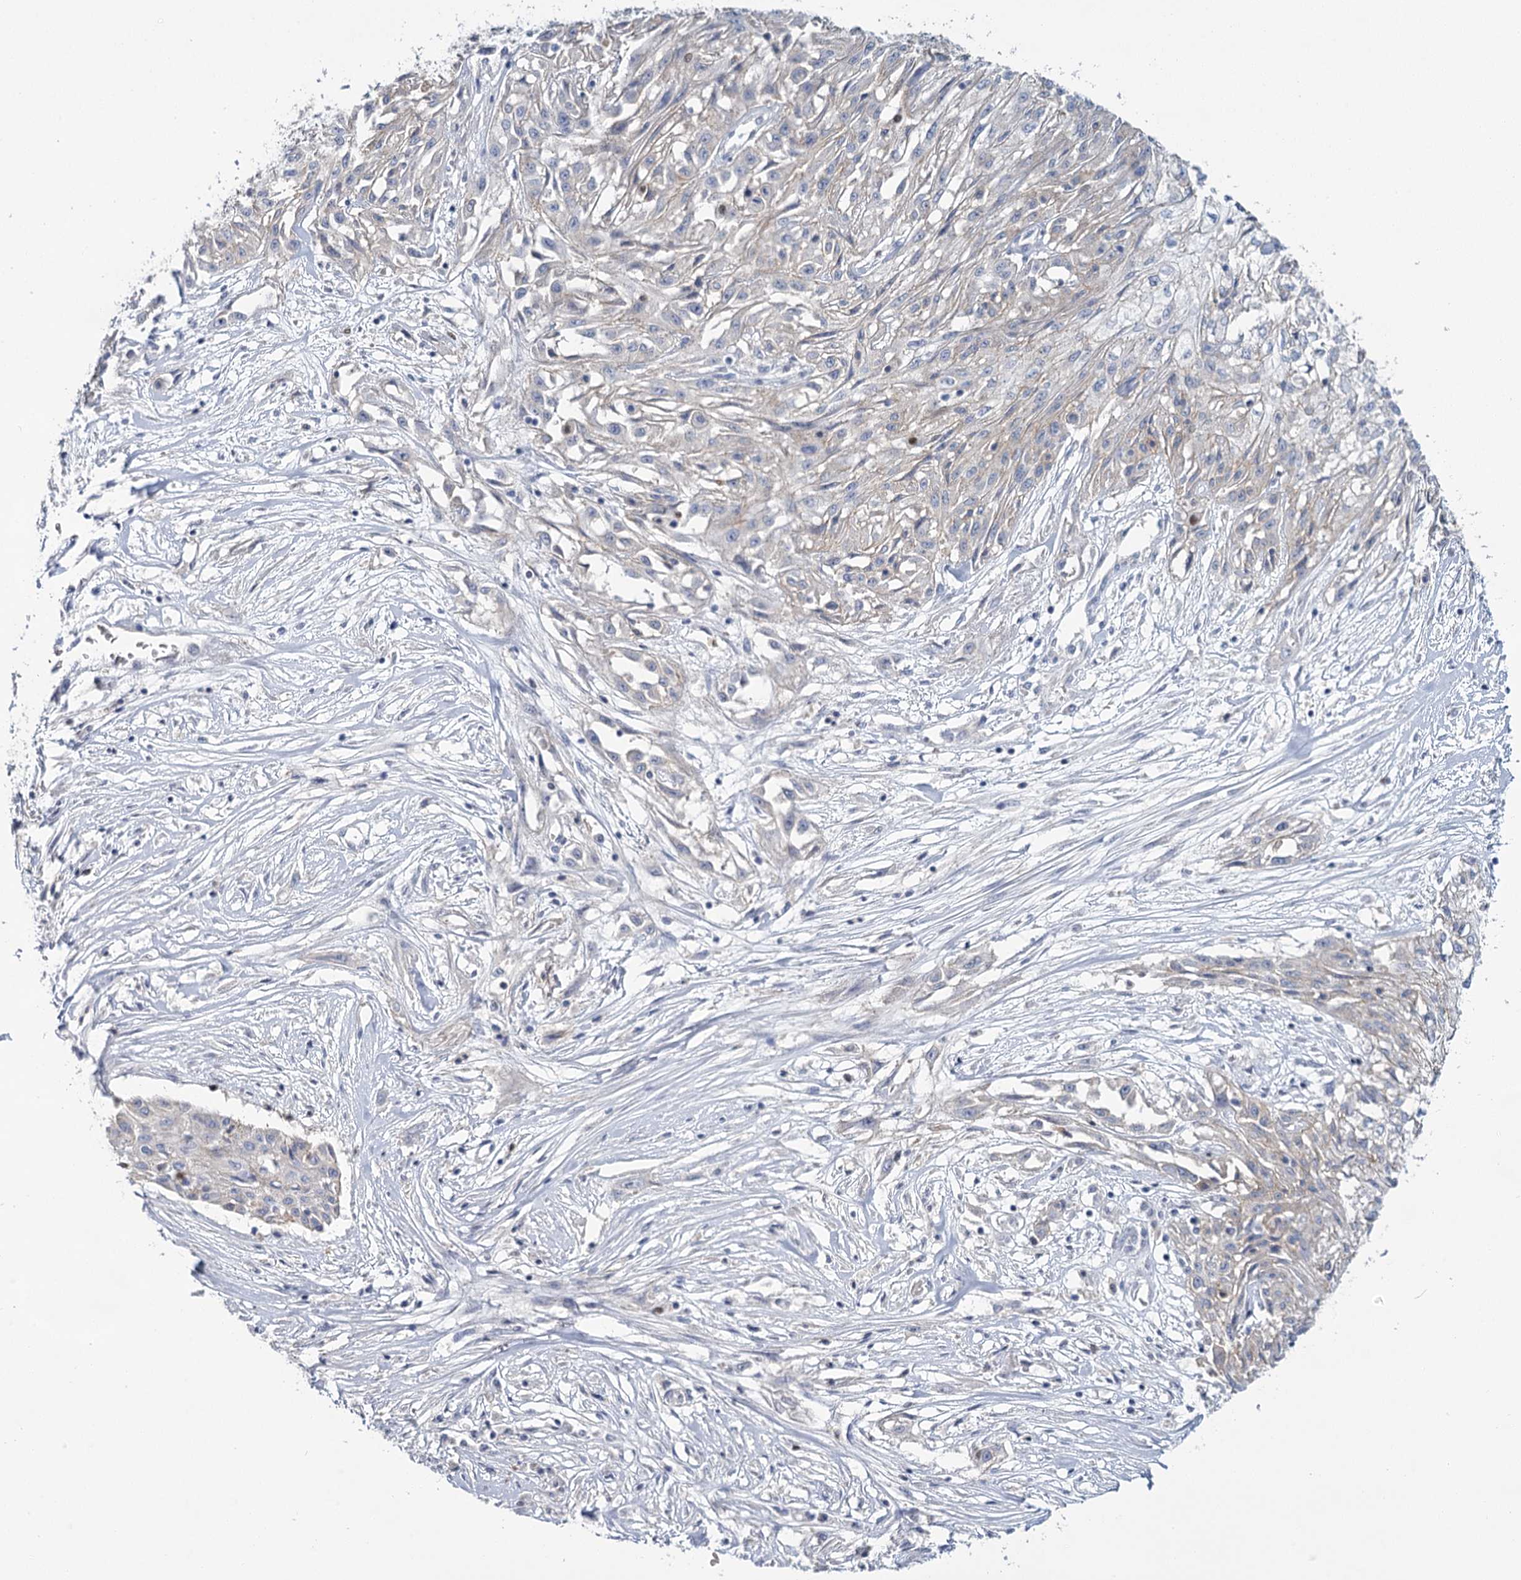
{"staining": {"intensity": "negative", "quantity": "none", "location": "none"}, "tissue": "skin cancer", "cell_type": "Tumor cells", "image_type": "cancer", "snomed": [{"axis": "morphology", "description": "Squamous cell carcinoma, NOS"}, {"axis": "morphology", "description": "Squamous cell carcinoma, metastatic, NOS"}, {"axis": "topography", "description": "Skin"}, {"axis": "topography", "description": "Lymph node"}], "caption": "Tumor cells show no significant staining in metastatic squamous cell carcinoma (skin).", "gene": "IGSF3", "patient": {"sex": "male", "age": 75}}